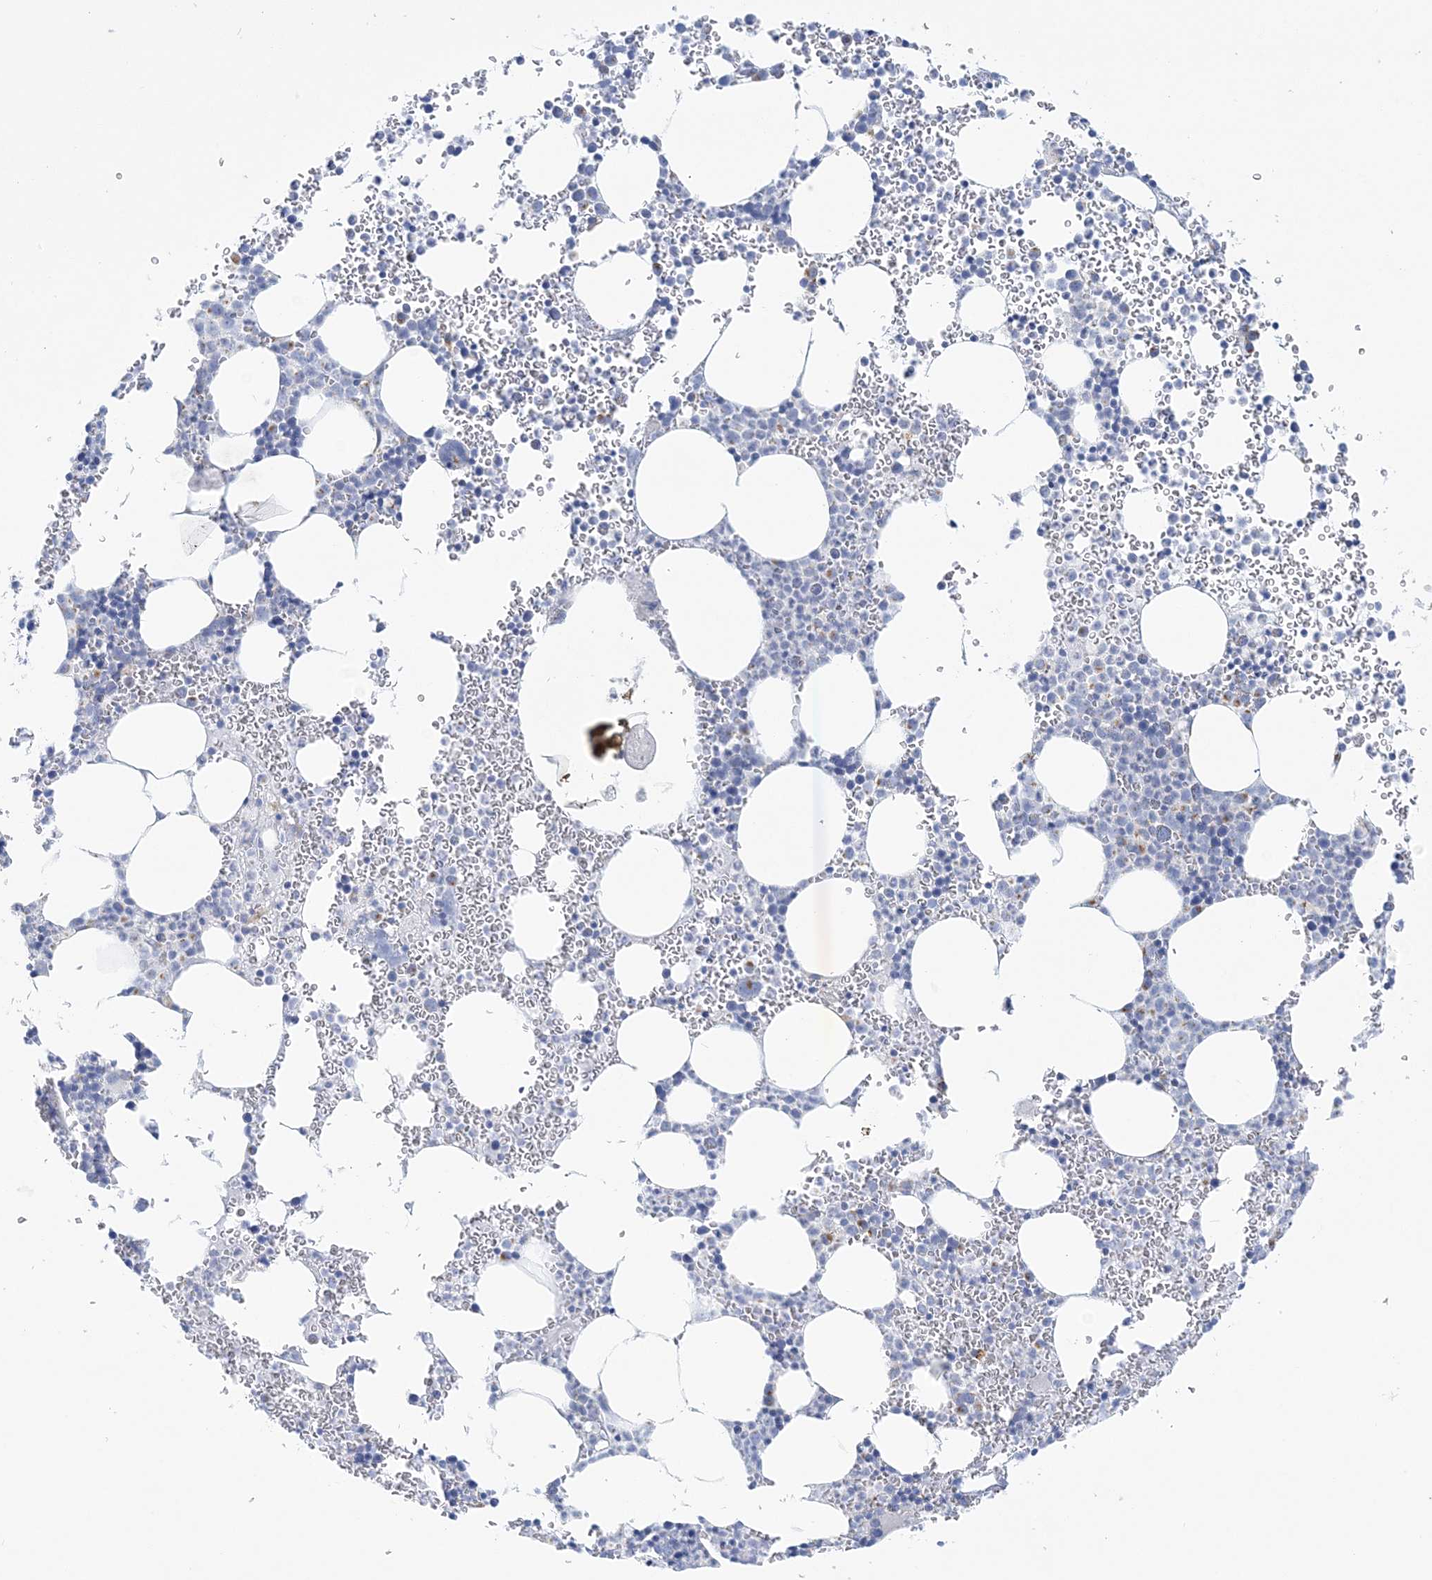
{"staining": {"intensity": "negative", "quantity": "none", "location": "none"}, "tissue": "bone marrow", "cell_type": "Hematopoietic cells", "image_type": "normal", "snomed": [{"axis": "morphology", "description": "Normal tissue, NOS"}, {"axis": "topography", "description": "Bone marrow"}], "caption": "The immunohistochemistry (IHC) micrograph has no significant positivity in hematopoietic cells of bone marrow.", "gene": "PLEKHG4B", "patient": {"sex": "female", "age": 78}}